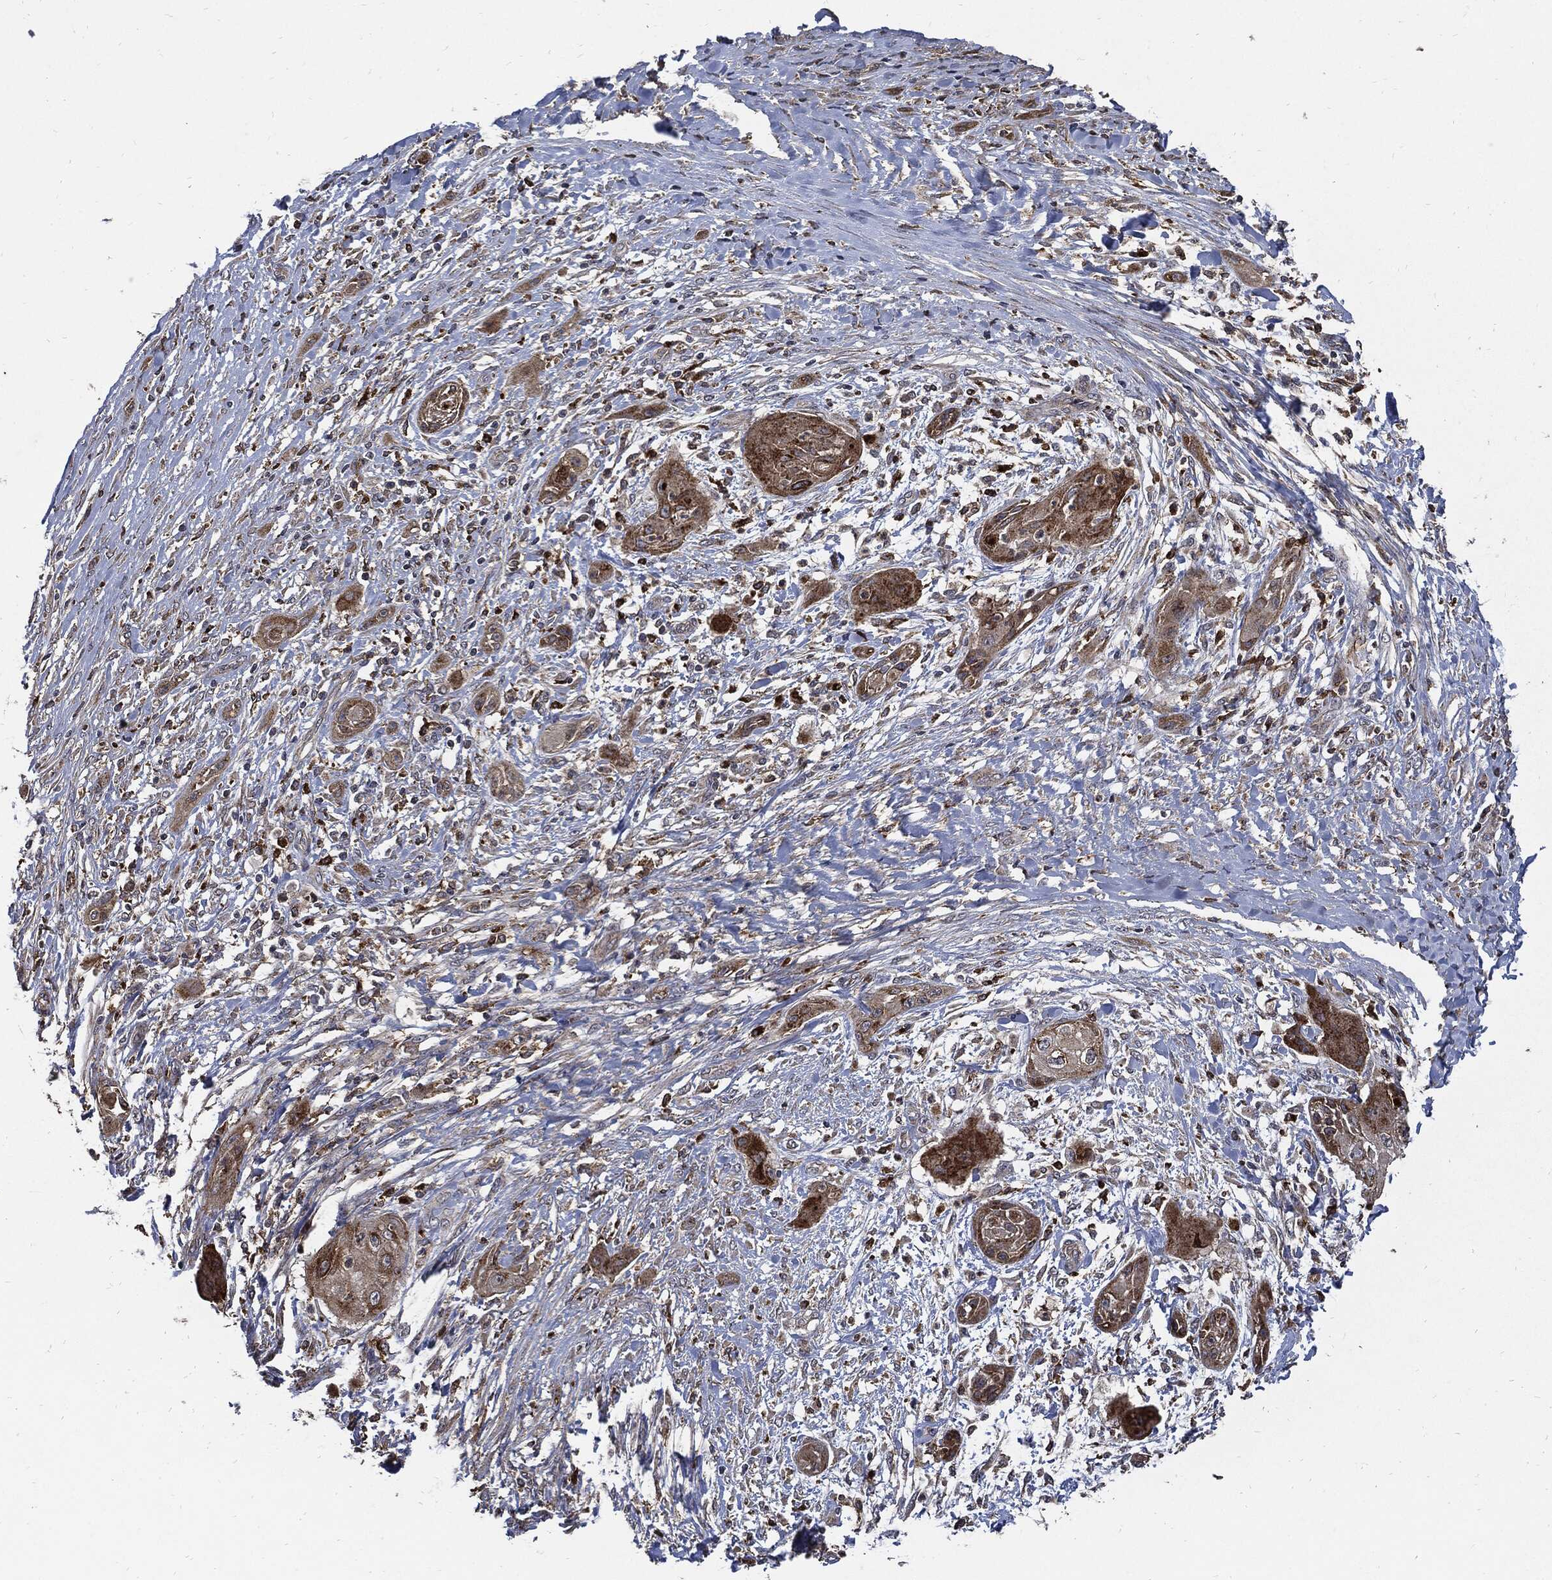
{"staining": {"intensity": "moderate", "quantity": ">75%", "location": "cytoplasmic/membranous"}, "tissue": "skin cancer", "cell_type": "Tumor cells", "image_type": "cancer", "snomed": [{"axis": "morphology", "description": "Squamous cell carcinoma, NOS"}, {"axis": "topography", "description": "Skin"}], "caption": "Brown immunohistochemical staining in skin squamous cell carcinoma exhibits moderate cytoplasmic/membranous positivity in approximately >75% of tumor cells.", "gene": "SLC31A2", "patient": {"sex": "male", "age": 62}}